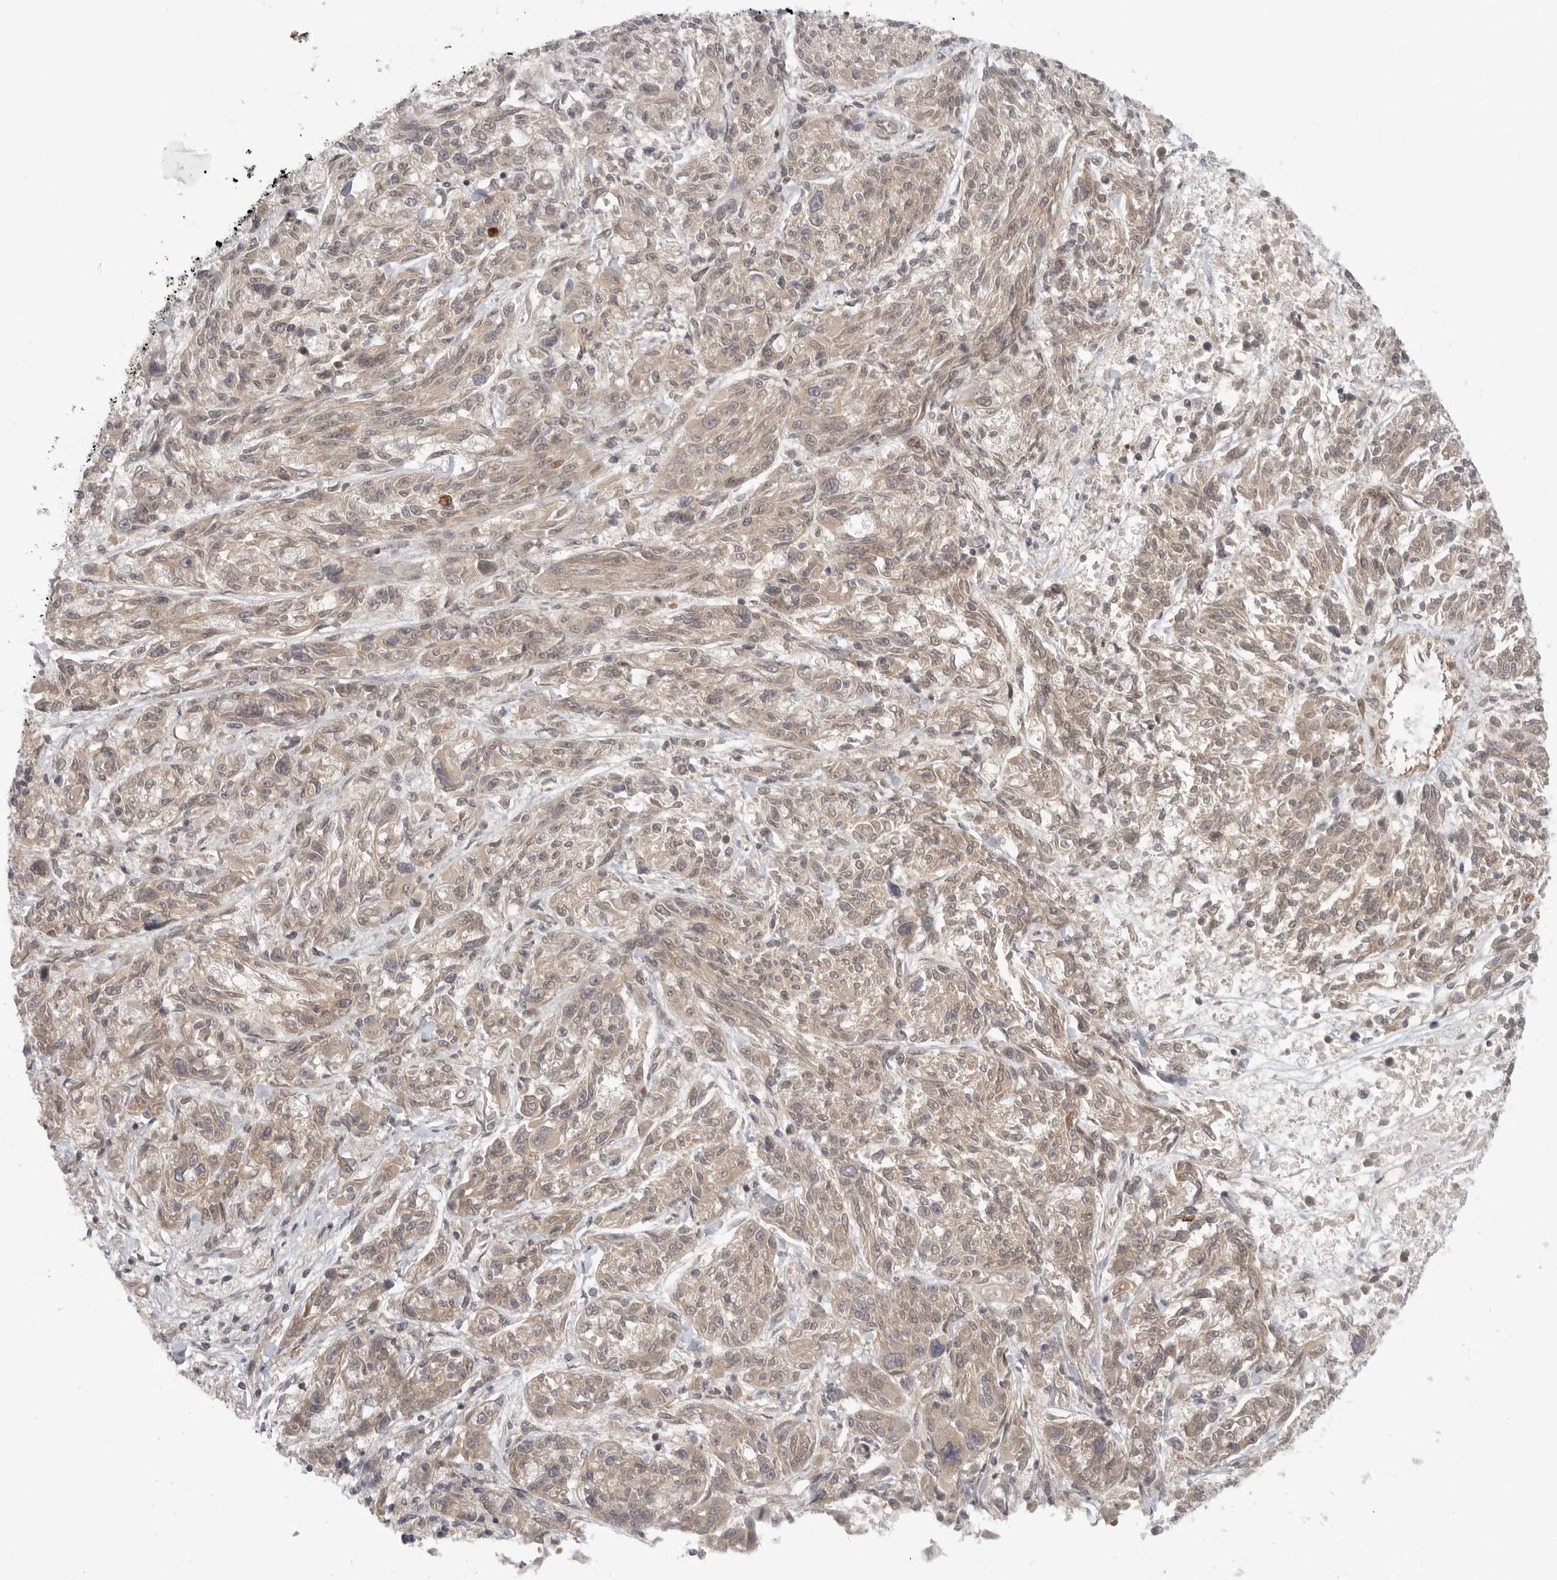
{"staining": {"intensity": "negative", "quantity": "none", "location": "none"}, "tissue": "melanoma", "cell_type": "Tumor cells", "image_type": "cancer", "snomed": [{"axis": "morphology", "description": "Malignant melanoma, NOS"}, {"axis": "topography", "description": "Skin"}], "caption": "An image of human melanoma is negative for staining in tumor cells.", "gene": "CCPG1", "patient": {"sex": "male", "age": 53}}